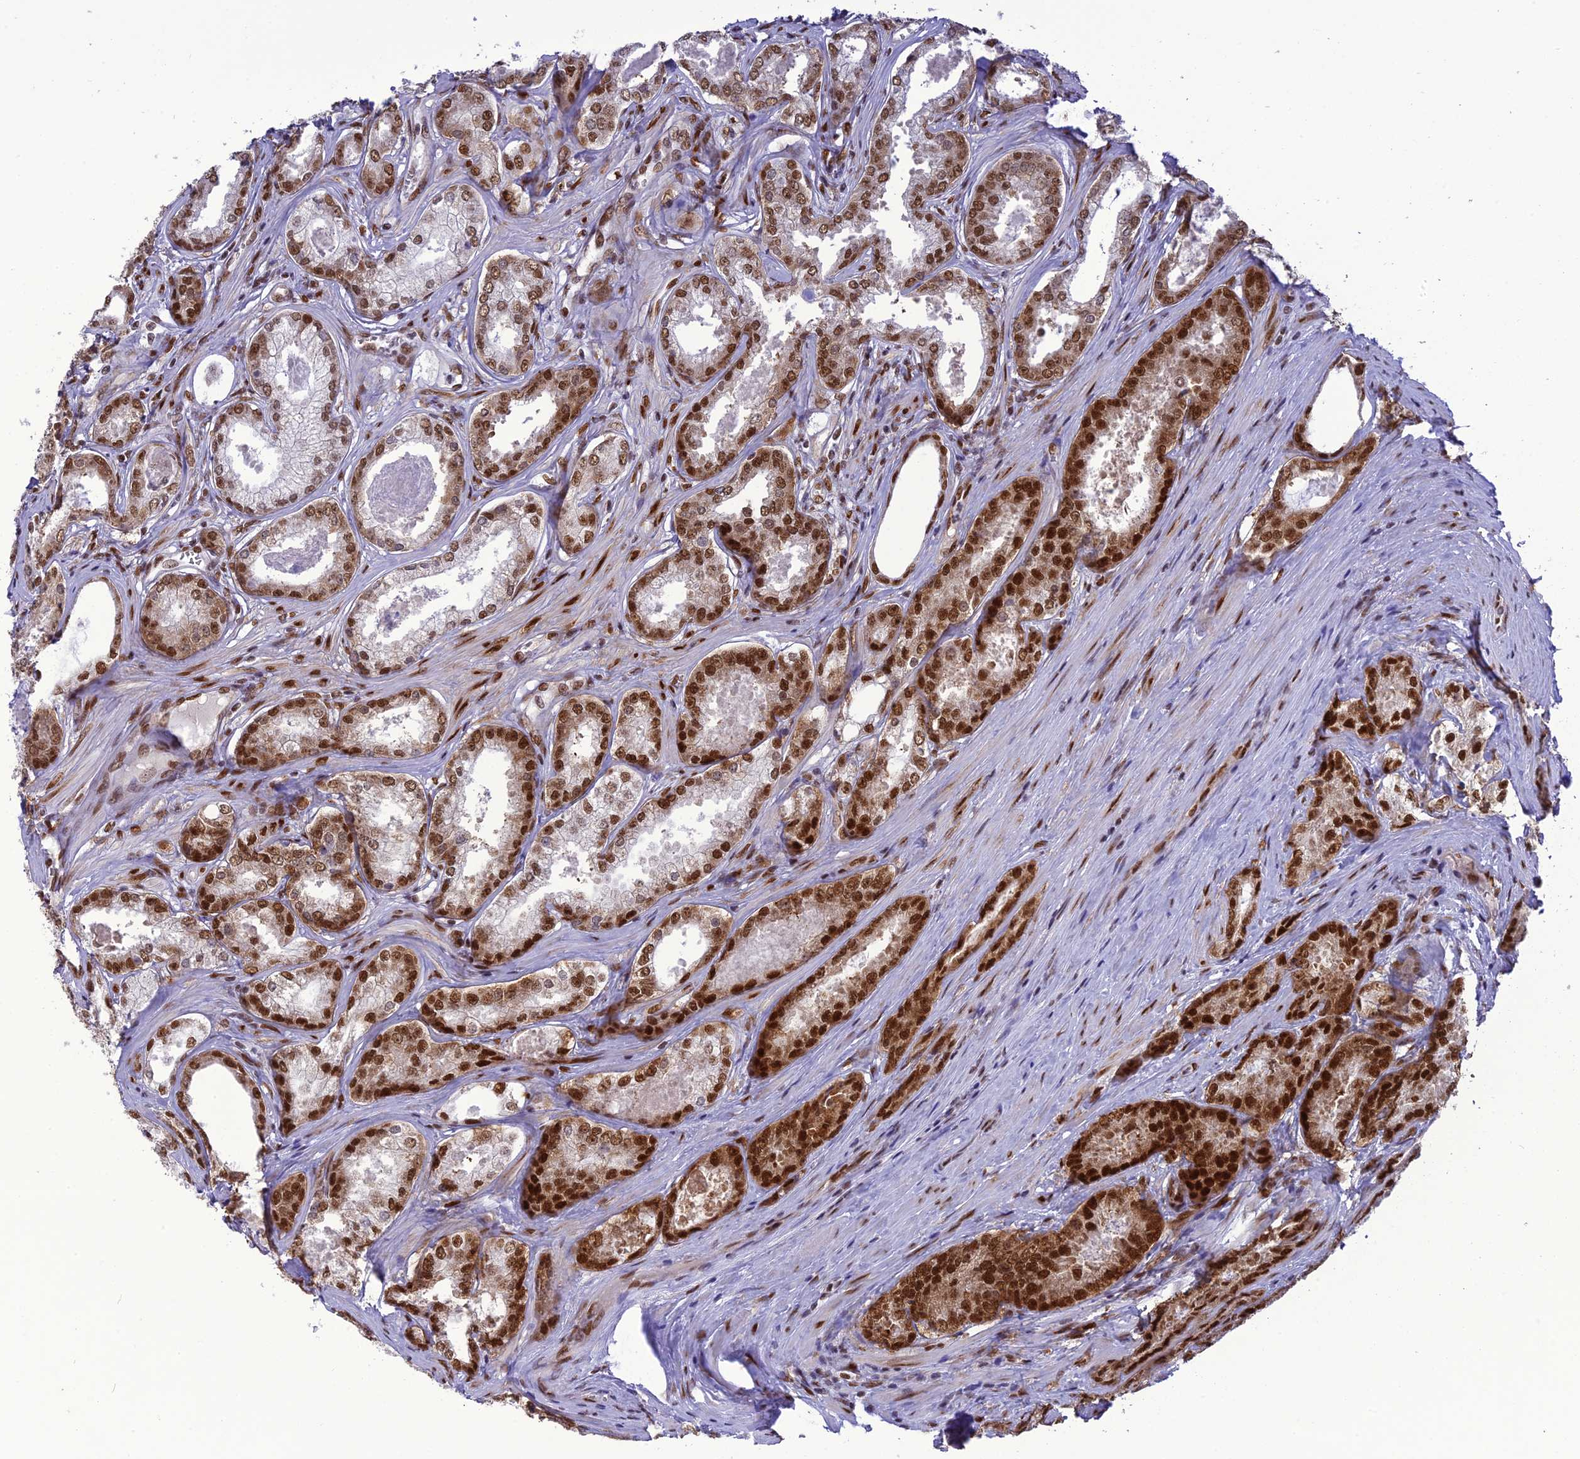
{"staining": {"intensity": "strong", "quantity": "25%-75%", "location": "nuclear"}, "tissue": "prostate cancer", "cell_type": "Tumor cells", "image_type": "cancer", "snomed": [{"axis": "morphology", "description": "Adenocarcinoma, Low grade"}, {"axis": "topography", "description": "Prostate"}], "caption": "Immunohistochemical staining of human prostate adenocarcinoma (low-grade) reveals strong nuclear protein expression in approximately 25%-75% of tumor cells.", "gene": "DDX1", "patient": {"sex": "male", "age": 68}}